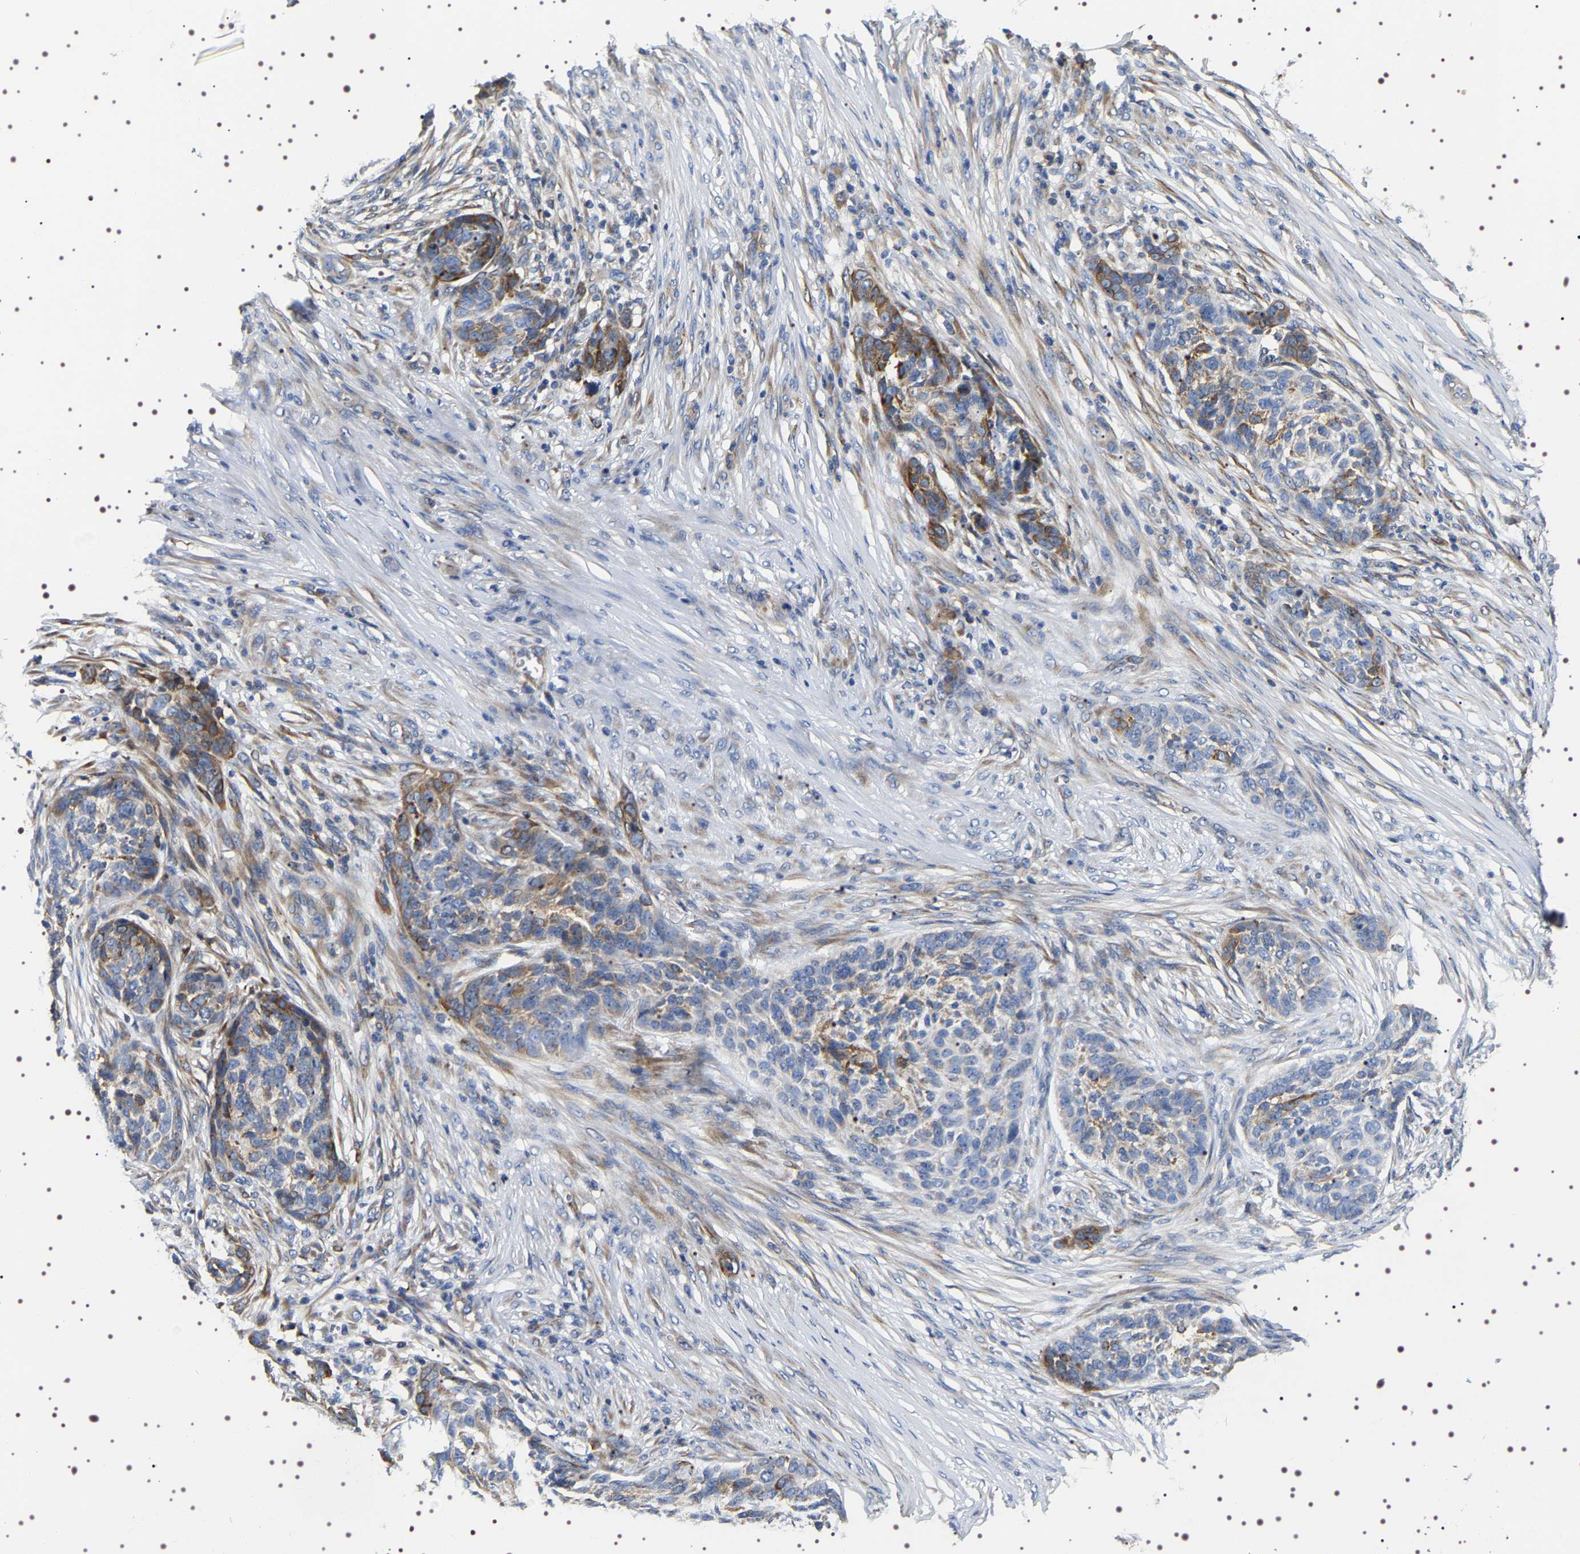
{"staining": {"intensity": "moderate", "quantity": "25%-75%", "location": "cytoplasmic/membranous"}, "tissue": "skin cancer", "cell_type": "Tumor cells", "image_type": "cancer", "snomed": [{"axis": "morphology", "description": "Basal cell carcinoma"}, {"axis": "topography", "description": "Skin"}], "caption": "IHC photomicrograph of basal cell carcinoma (skin) stained for a protein (brown), which displays medium levels of moderate cytoplasmic/membranous positivity in approximately 25%-75% of tumor cells.", "gene": "SQLE", "patient": {"sex": "male", "age": 85}}